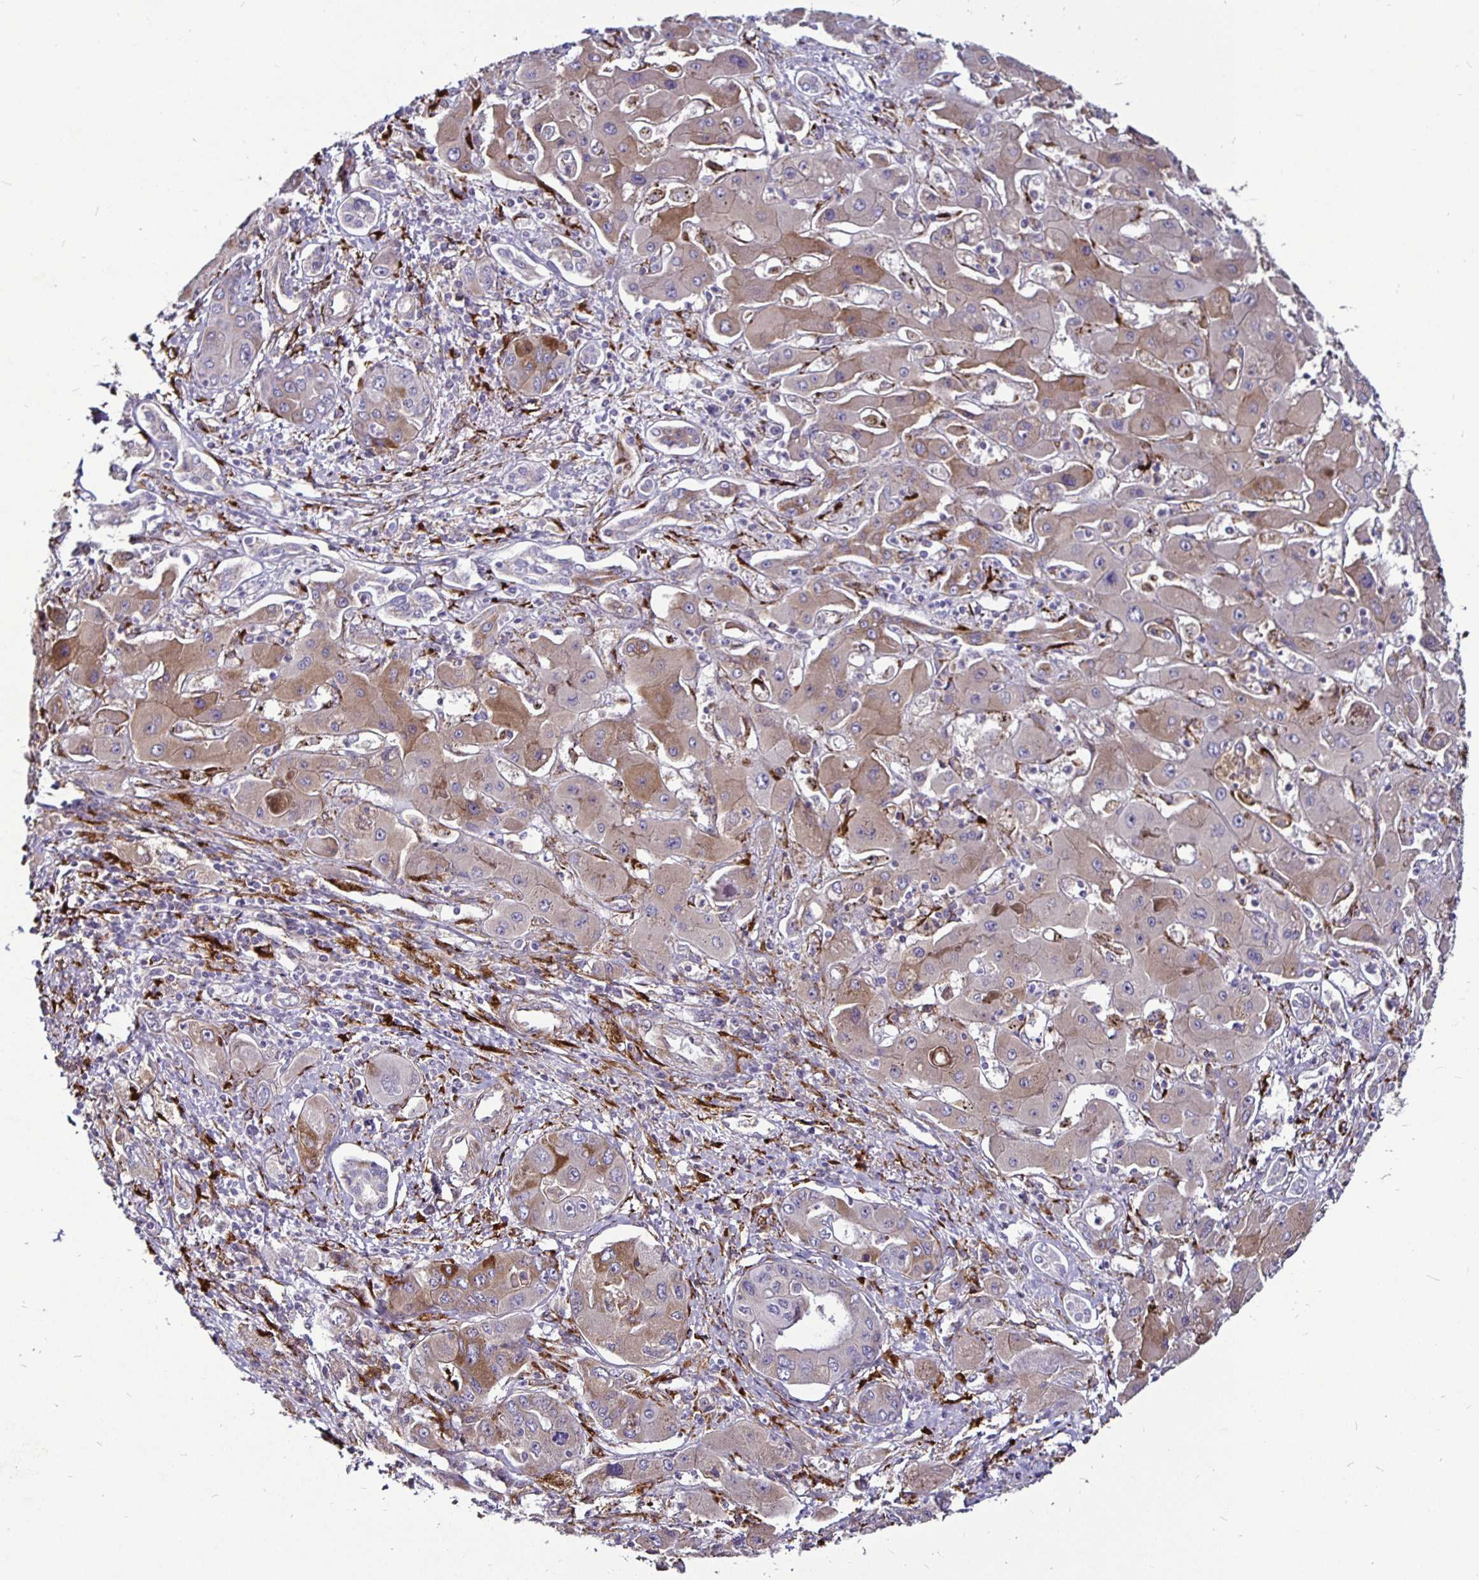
{"staining": {"intensity": "strong", "quantity": "<25%", "location": "cytoplasmic/membranous"}, "tissue": "liver cancer", "cell_type": "Tumor cells", "image_type": "cancer", "snomed": [{"axis": "morphology", "description": "Cholangiocarcinoma"}, {"axis": "topography", "description": "Liver"}], "caption": "Protein expression analysis of human liver cancer (cholangiocarcinoma) reveals strong cytoplasmic/membranous staining in approximately <25% of tumor cells.", "gene": "P4HA2", "patient": {"sex": "male", "age": 67}}